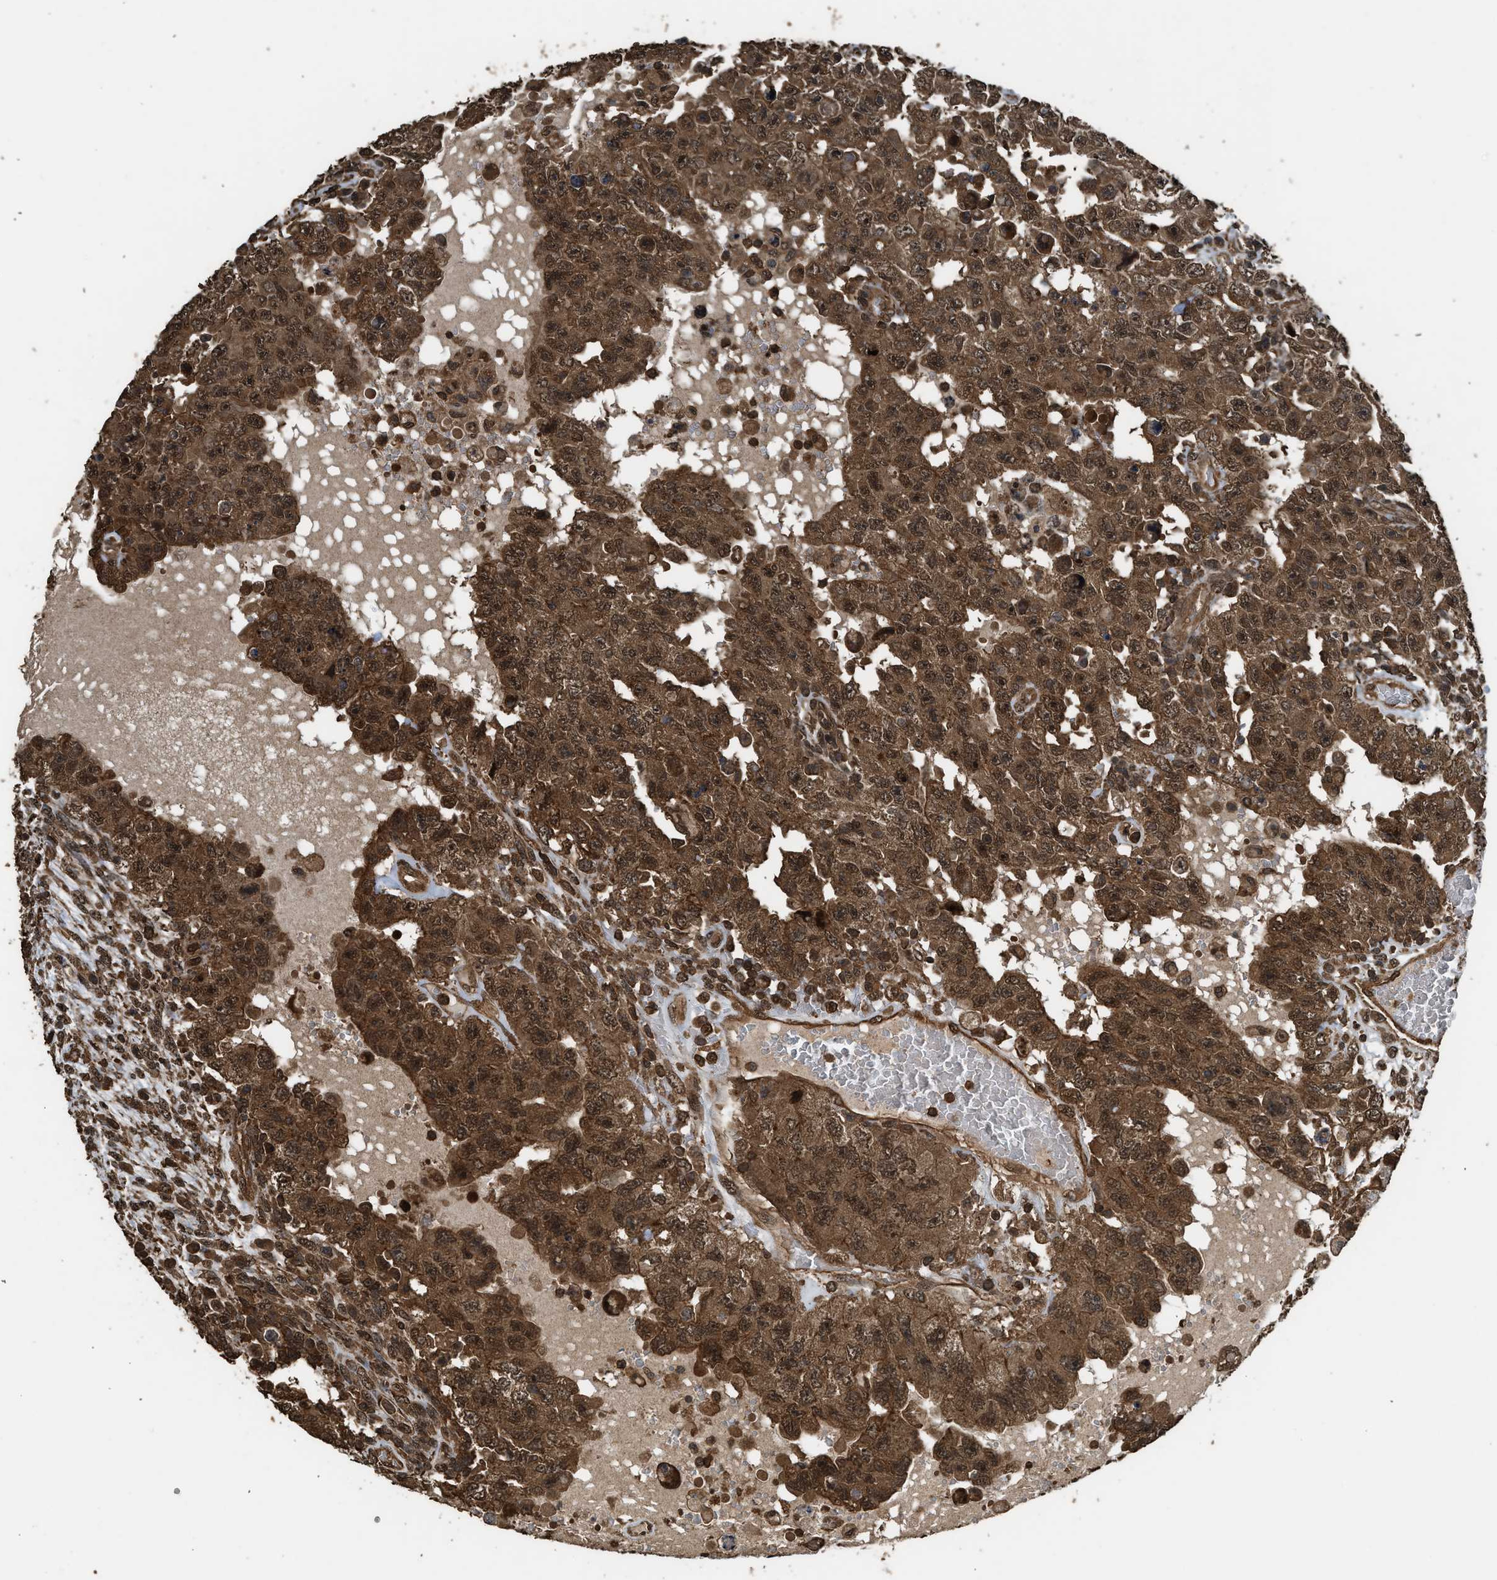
{"staining": {"intensity": "strong", "quantity": ">75%", "location": "cytoplasmic/membranous,nuclear"}, "tissue": "testis cancer", "cell_type": "Tumor cells", "image_type": "cancer", "snomed": [{"axis": "morphology", "description": "Carcinoma, Embryonal, NOS"}, {"axis": "topography", "description": "Testis"}], "caption": "Testis cancer stained with a protein marker reveals strong staining in tumor cells.", "gene": "MYBL2", "patient": {"sex": "male", "age": 26}}